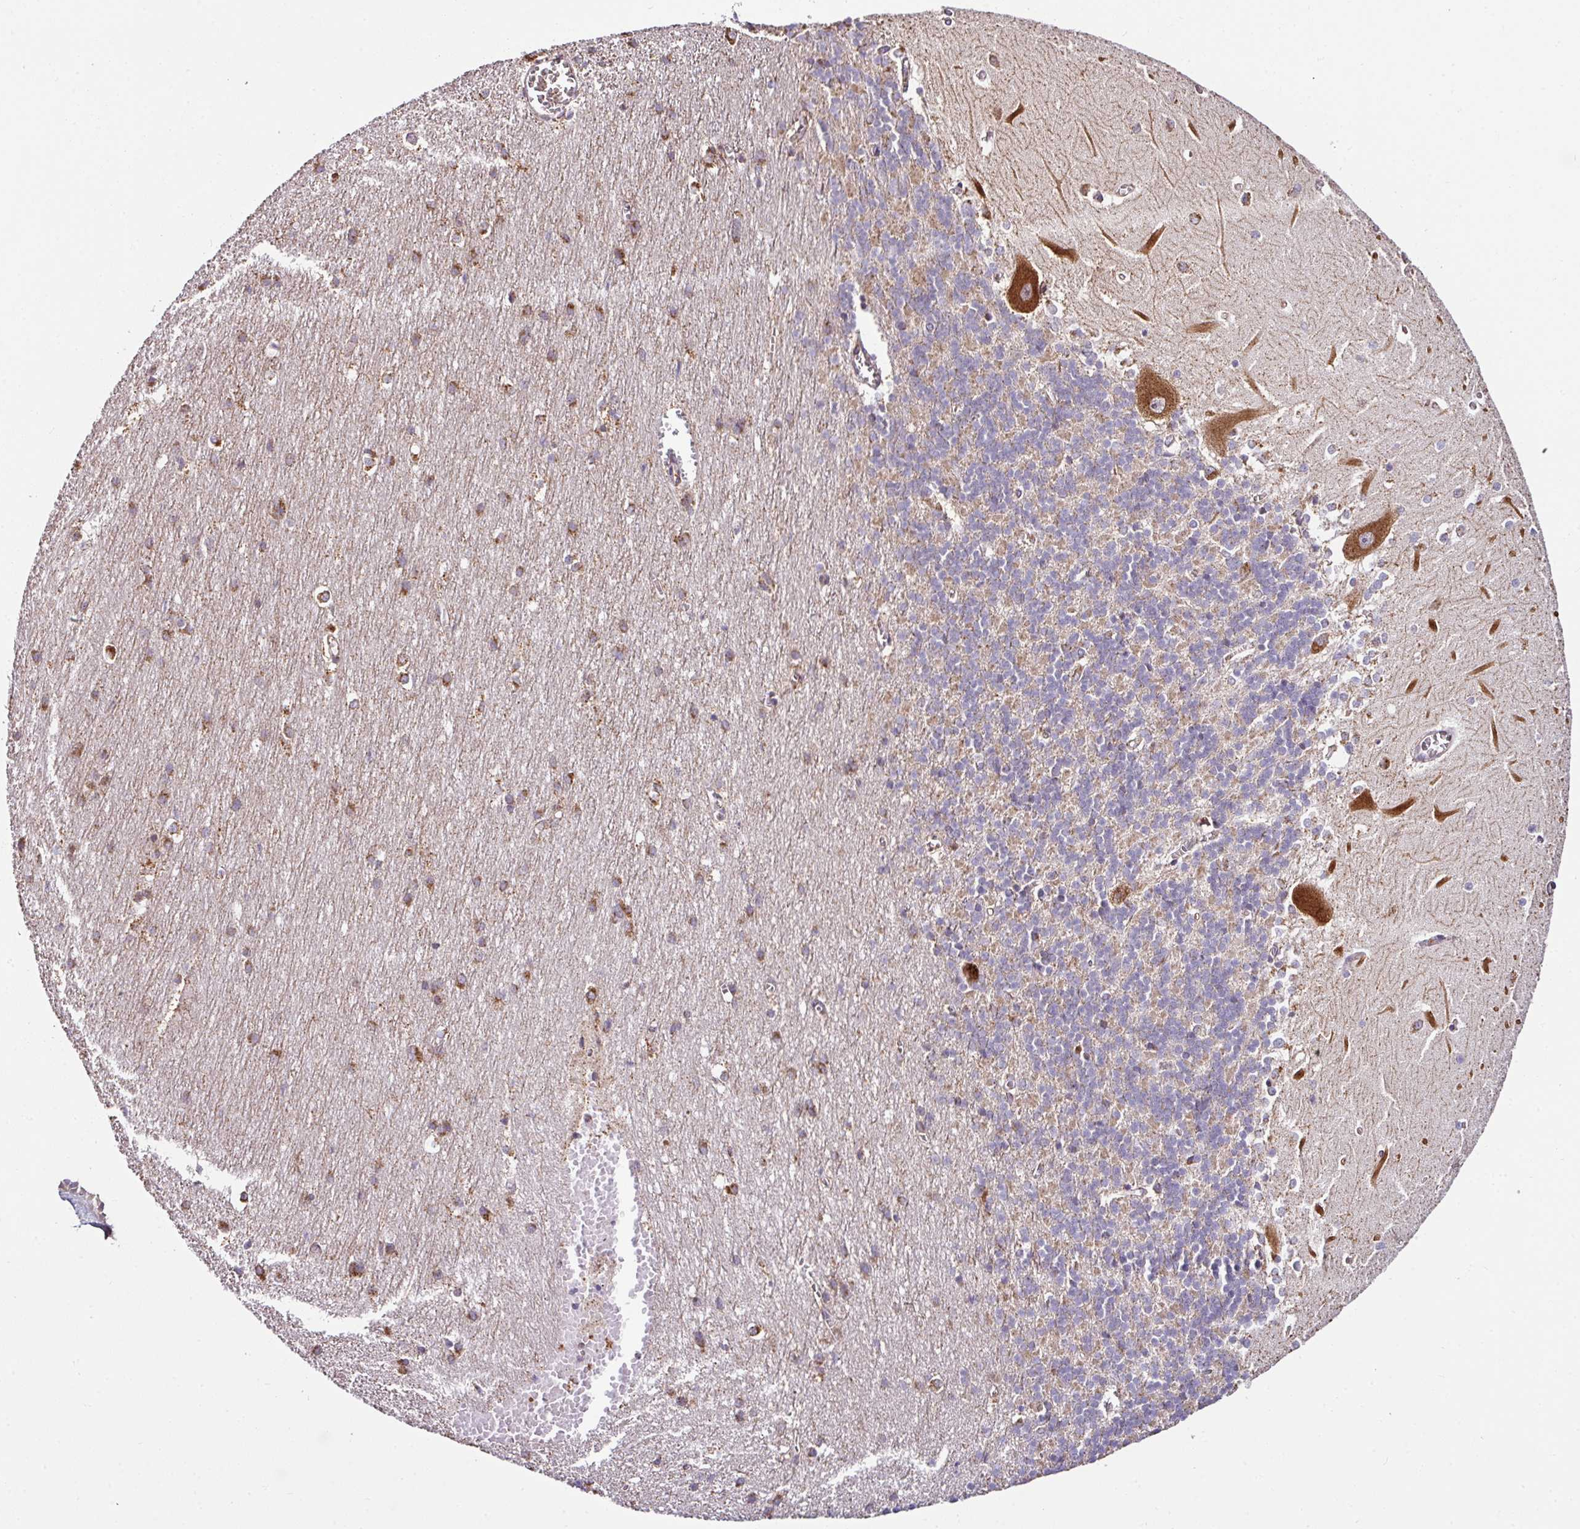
{"staining": {"intensity": "moderate", "quantity": "<25%", "location": "cytoplasmic/membranous"}, "tissue": "cerebellum", "cell_type": "Cells in granular layer", "image_type": "normal", "snomed": [{"axis": "morphology", "description": "Normal tissue, NOS"}, {"axis": "topography", "description": "Cerebellum"}], "caption": "Protein expression by immunohistochemistry shows moderate cytoplasmic/membranous staining in approximately <25% of cells in granular layer in benign cerebellum. (DAB IHC, brown staining for protein, blue staining for nuclei).", "gene": "CPD", "patient": {"sex": "male", "age": 37}}